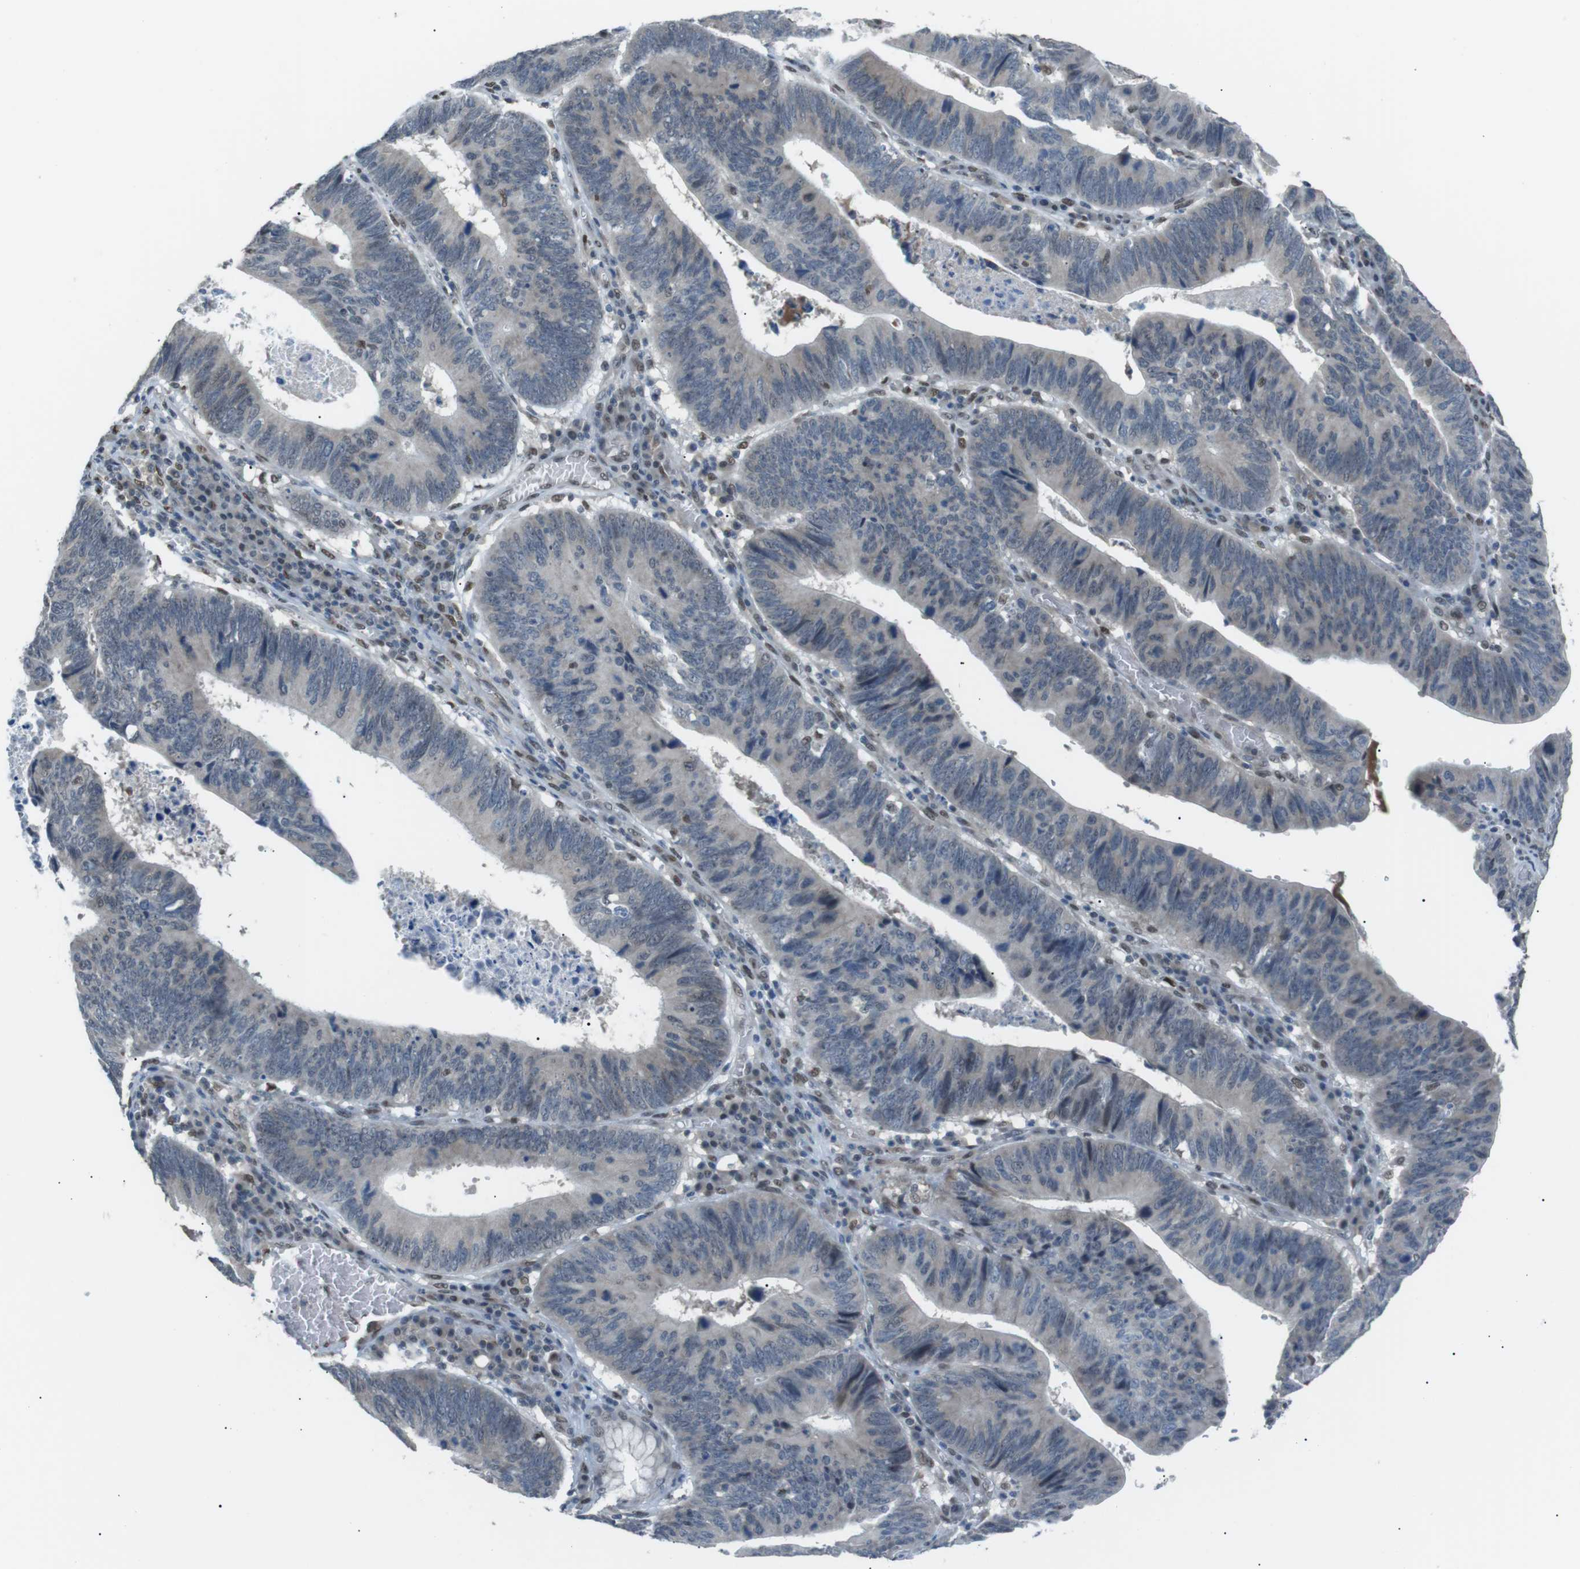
{"staining": {"intensity": "weak", "quantity": "<25%", "location": "nuclear"}, "tissue": "stomach cancer", "cell_type": "Tumor cells", "image_type": "cancer", "snomed": [{"axis": "morphology", "description": "Adenocarcinoma, NOS"}, {"axis": "topography", "description": "Stomach"}], "caption": "The histopathology image reveals no staining of tumor cells in stomach adenocarcinoma. (Stains: DAB (3,3'-diaminobenzidine) immunohistochemistry with hematoxylin counter stain, Microscopy: brightfield microscopy at high magnification).", "gene": "SRPK2", "patient": {"sex": "male", "age": 59}}